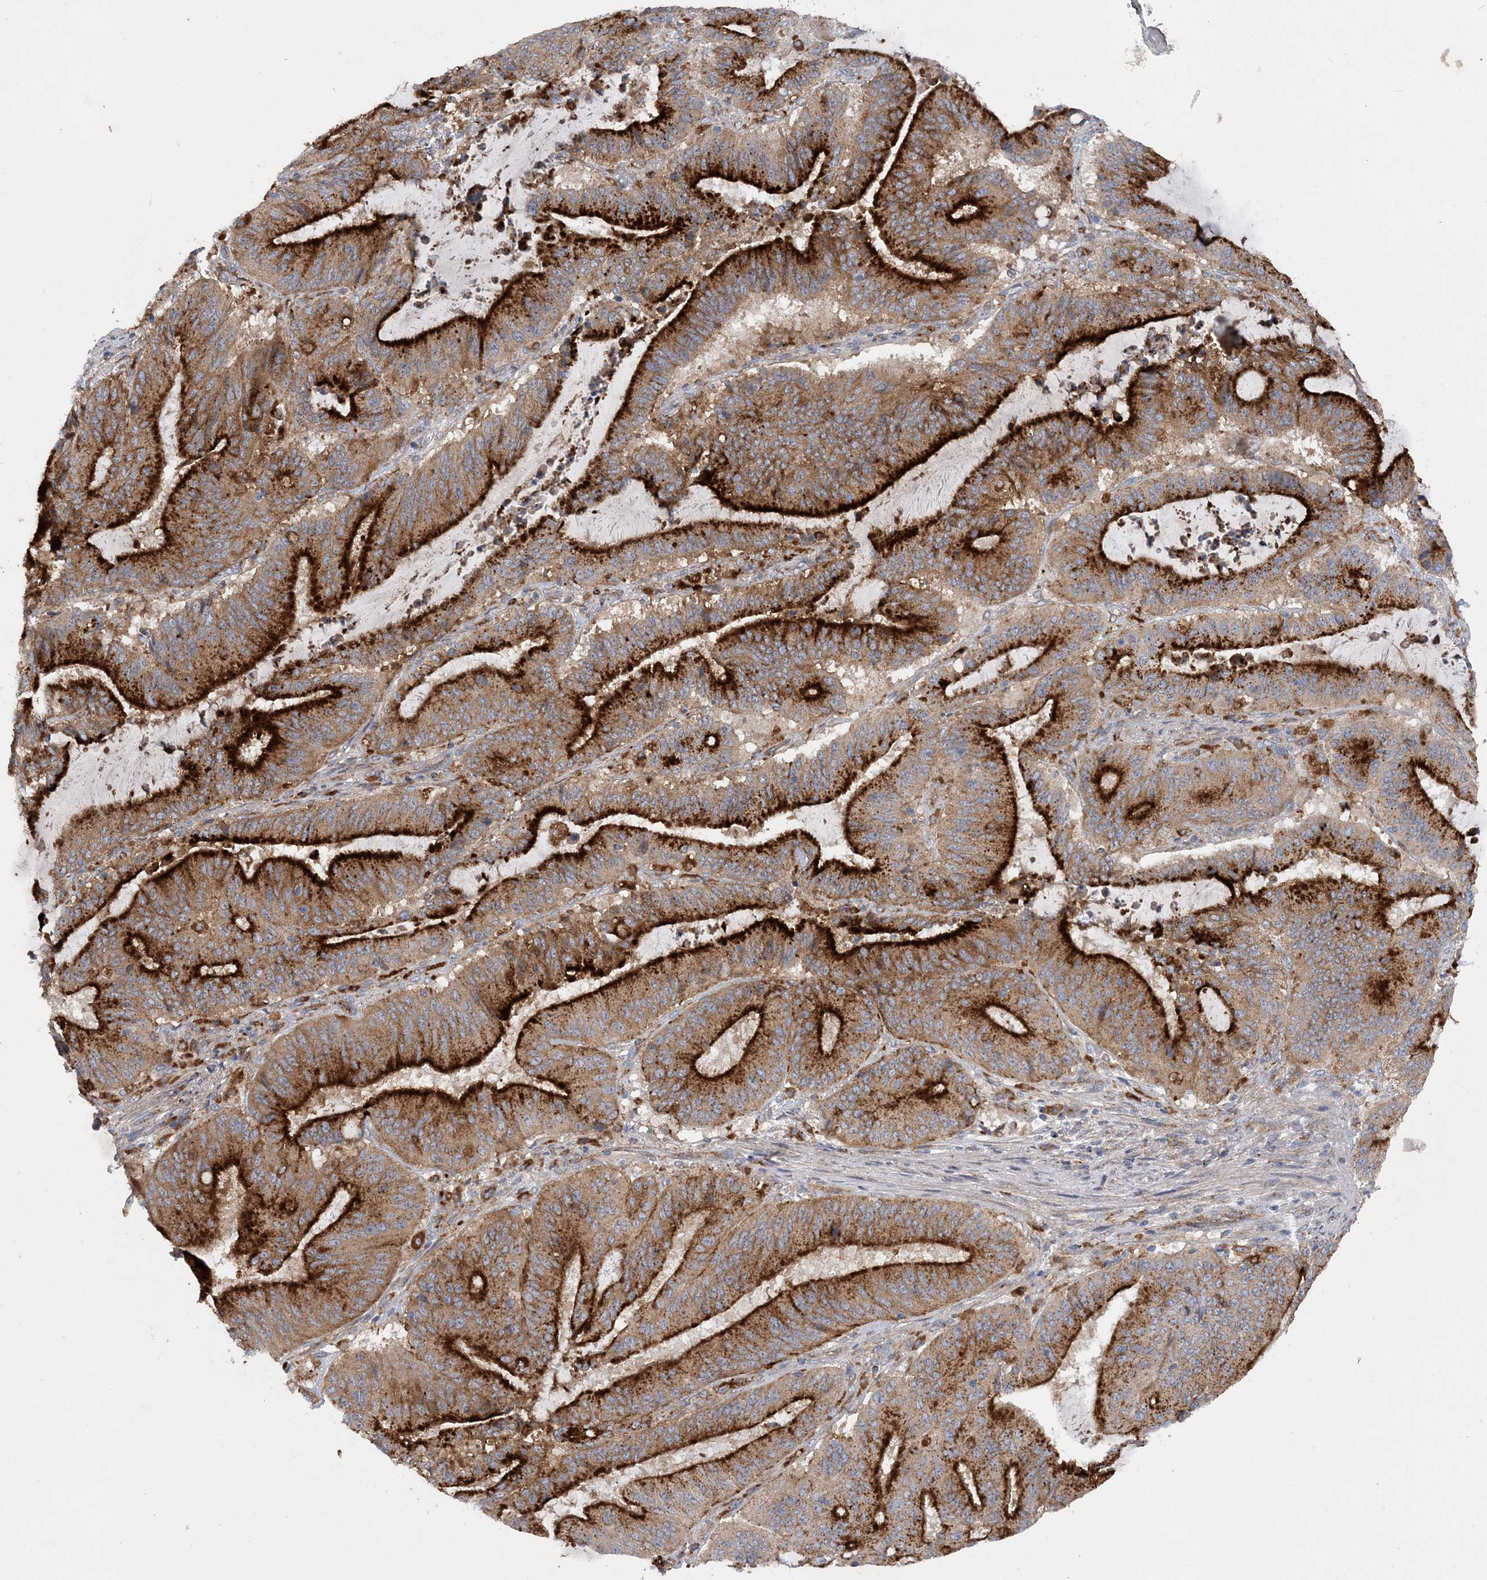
{"staining": {"intensity": "strong", "quantity": ">75%", "location": "cytoplasmic/membranous"}, "tissue": "liver cancer", "cell_type": "Tumor cells", "image_type": "cancer", "snomed": [{"axis": "morphology", "description": "Normal tissue, NOS"}, {"axis": "morphology", "description": "Cholangiocarcinoma"}, {"axis": "topography", "description": "Liver"}, {"axis": "topography", "description": "Peripheral nerve tissue"}], "caption": "This photomicrograph demonstrates immunohistochemistry staining of human cholangiocarcinoma (liver), with high strong cytoplasmic/membranous positivity in about >75% of tumor cells.", "gene": "PTTG1IP", "patient": {"sex": "female", "age": 73}}